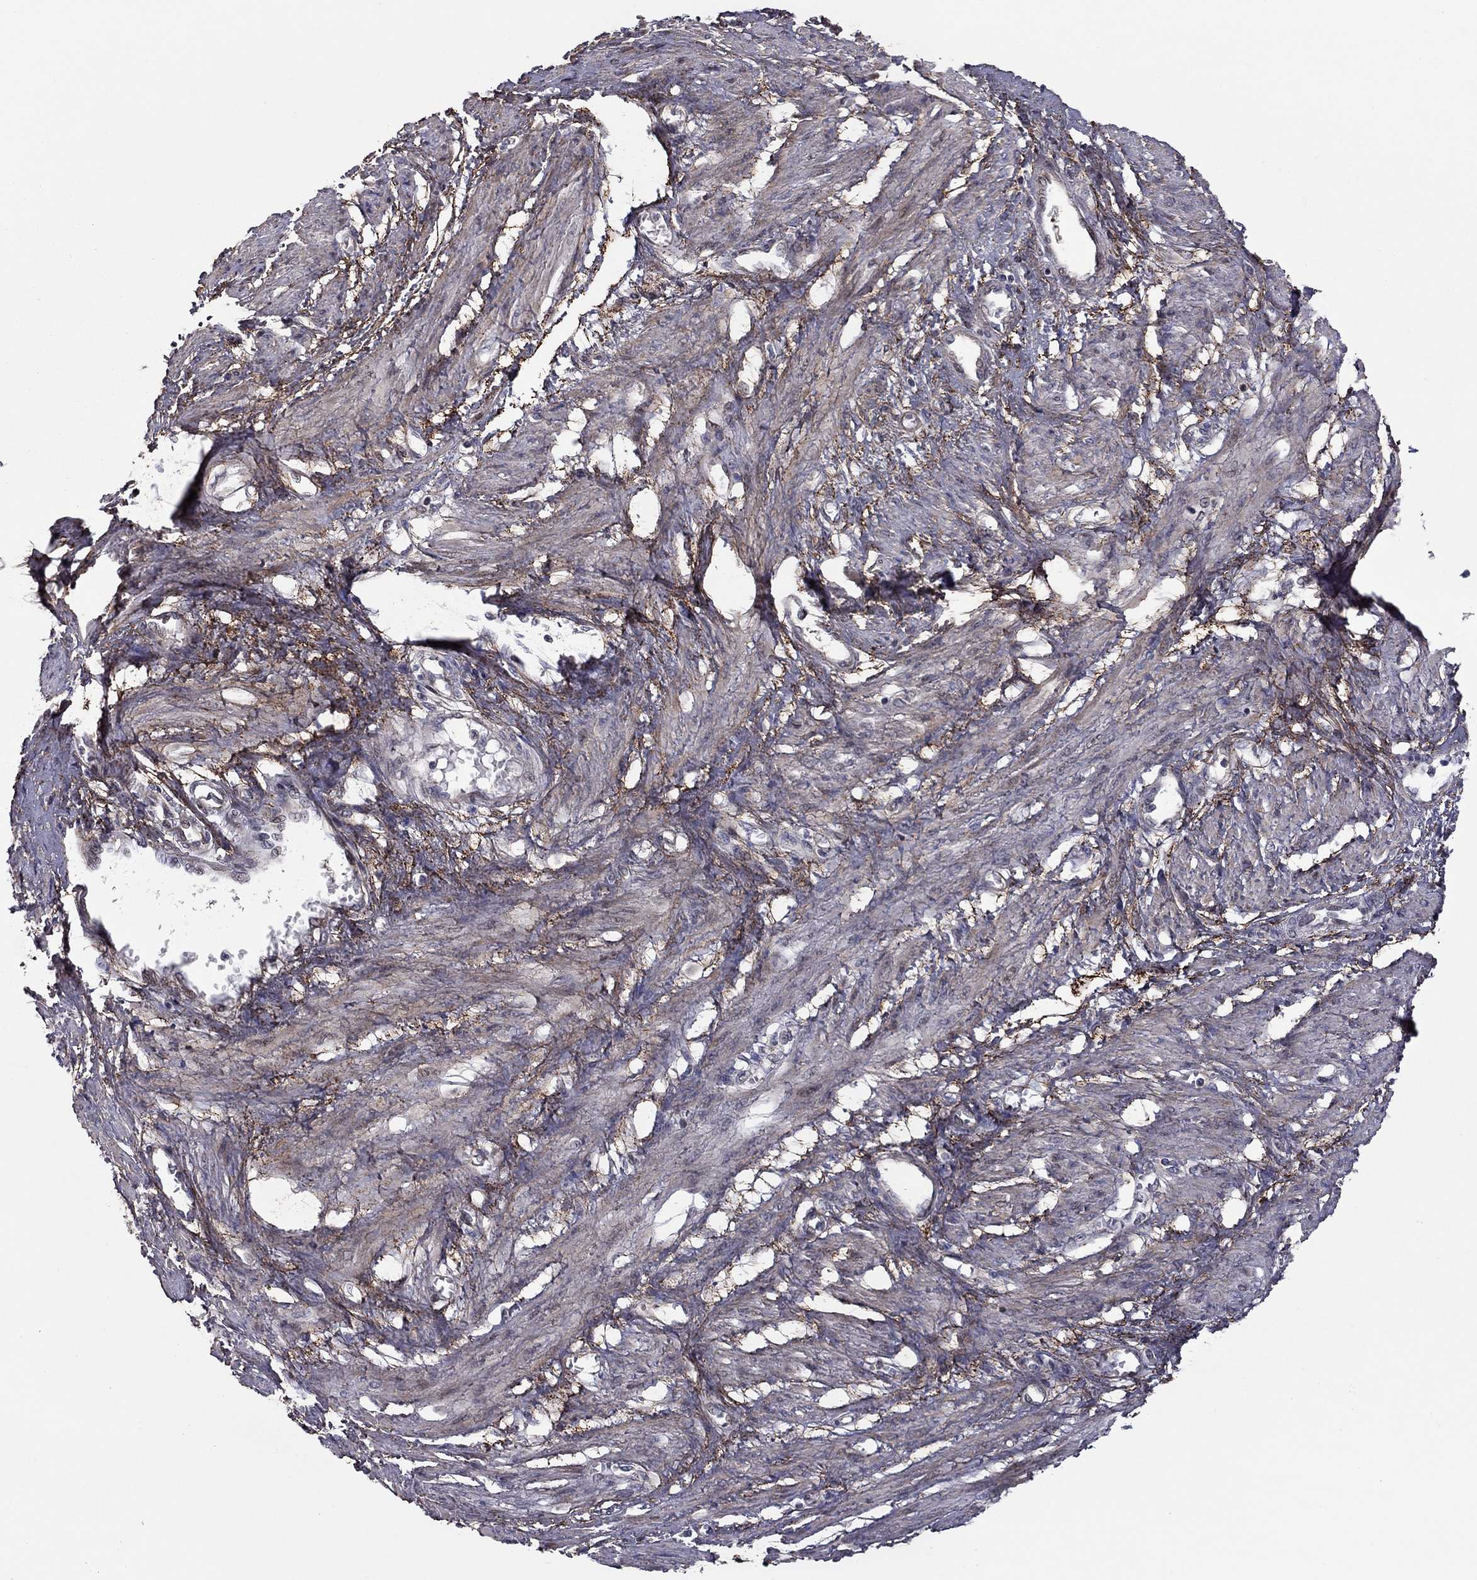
{"staining": {"intensity": "negative", "quantity": "none", "location": "none"}, "tissue": "smooth muscle", "cell_type": "Smooth muscle cells", "image_type": "normal", "snomed": [{"axis": "morphology", "description": "Normal tissue, NOS"}, {"axis": "topography", "description": "Smooth muscle"}, {"axis": "topography", "description": "Uterus"}], "caption": "IHC micrograph of unremarkable smooth muscle: human smooth muscle stained with DAB displays no significant protein positivity in smooth muscle cells.", "gene": "DUSP7", "patient": {"sex": "female", "age": 39}}